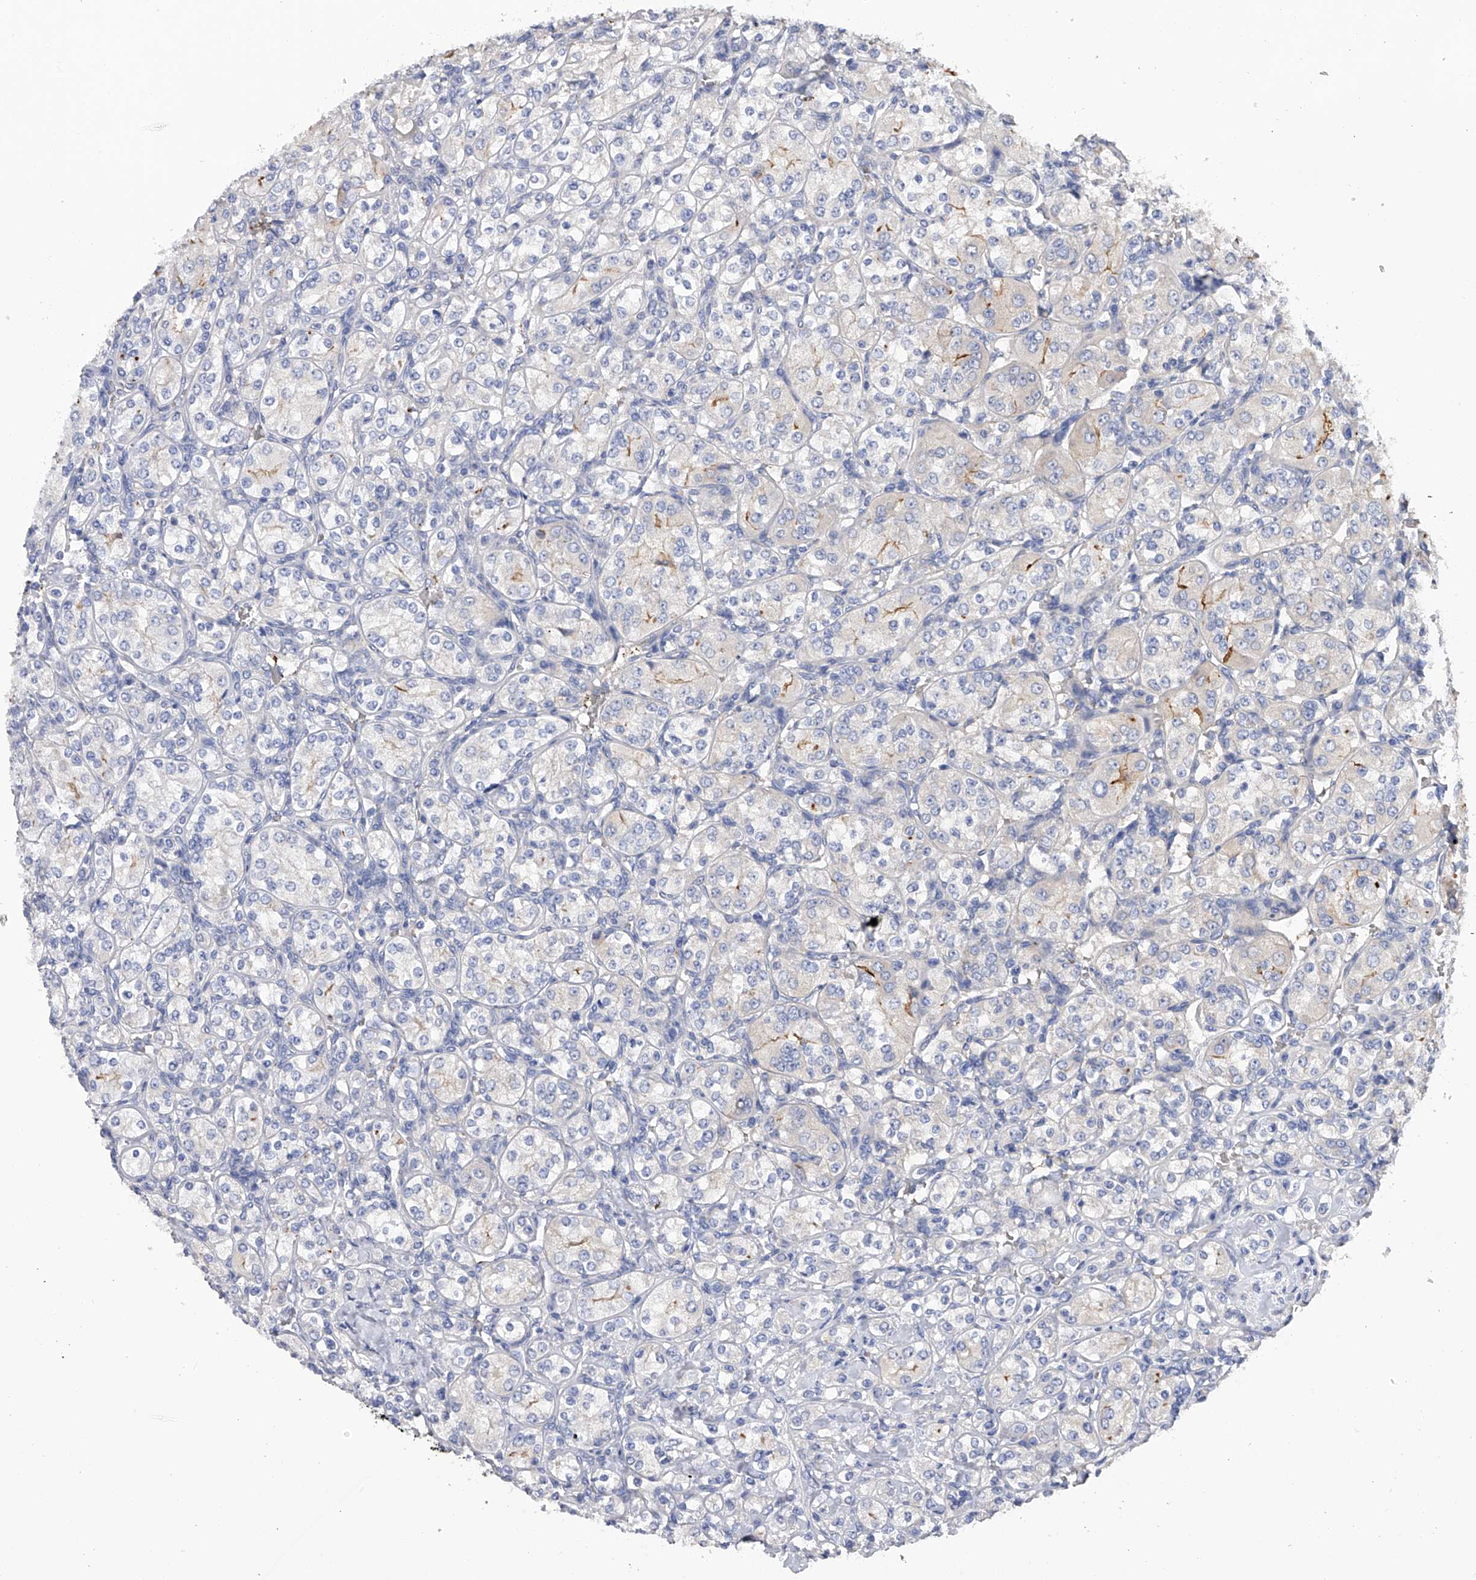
{"staining": {"intensity": "moderate", "quantity": "<25%", "location": "cytoplasmic/membranous"}, "tissue": "renal cancer", "cell_type": "Tumor cells", "image_type": "cancer", "snomed": [{"axis": "morphology", "description": "Adenocarcinoma, NOS"}, {"axis": "topography", "description": "Kidney"}], "caption": "There is low levels of moderate cytoplasmic/membranous staining in tumor cells of renal cancer (adenocarcinoma), as demonstrated by immunohistochemical staining (brown color).", "gene": "RWDD2A", "patient": {"sex": "male", "age": 77}}